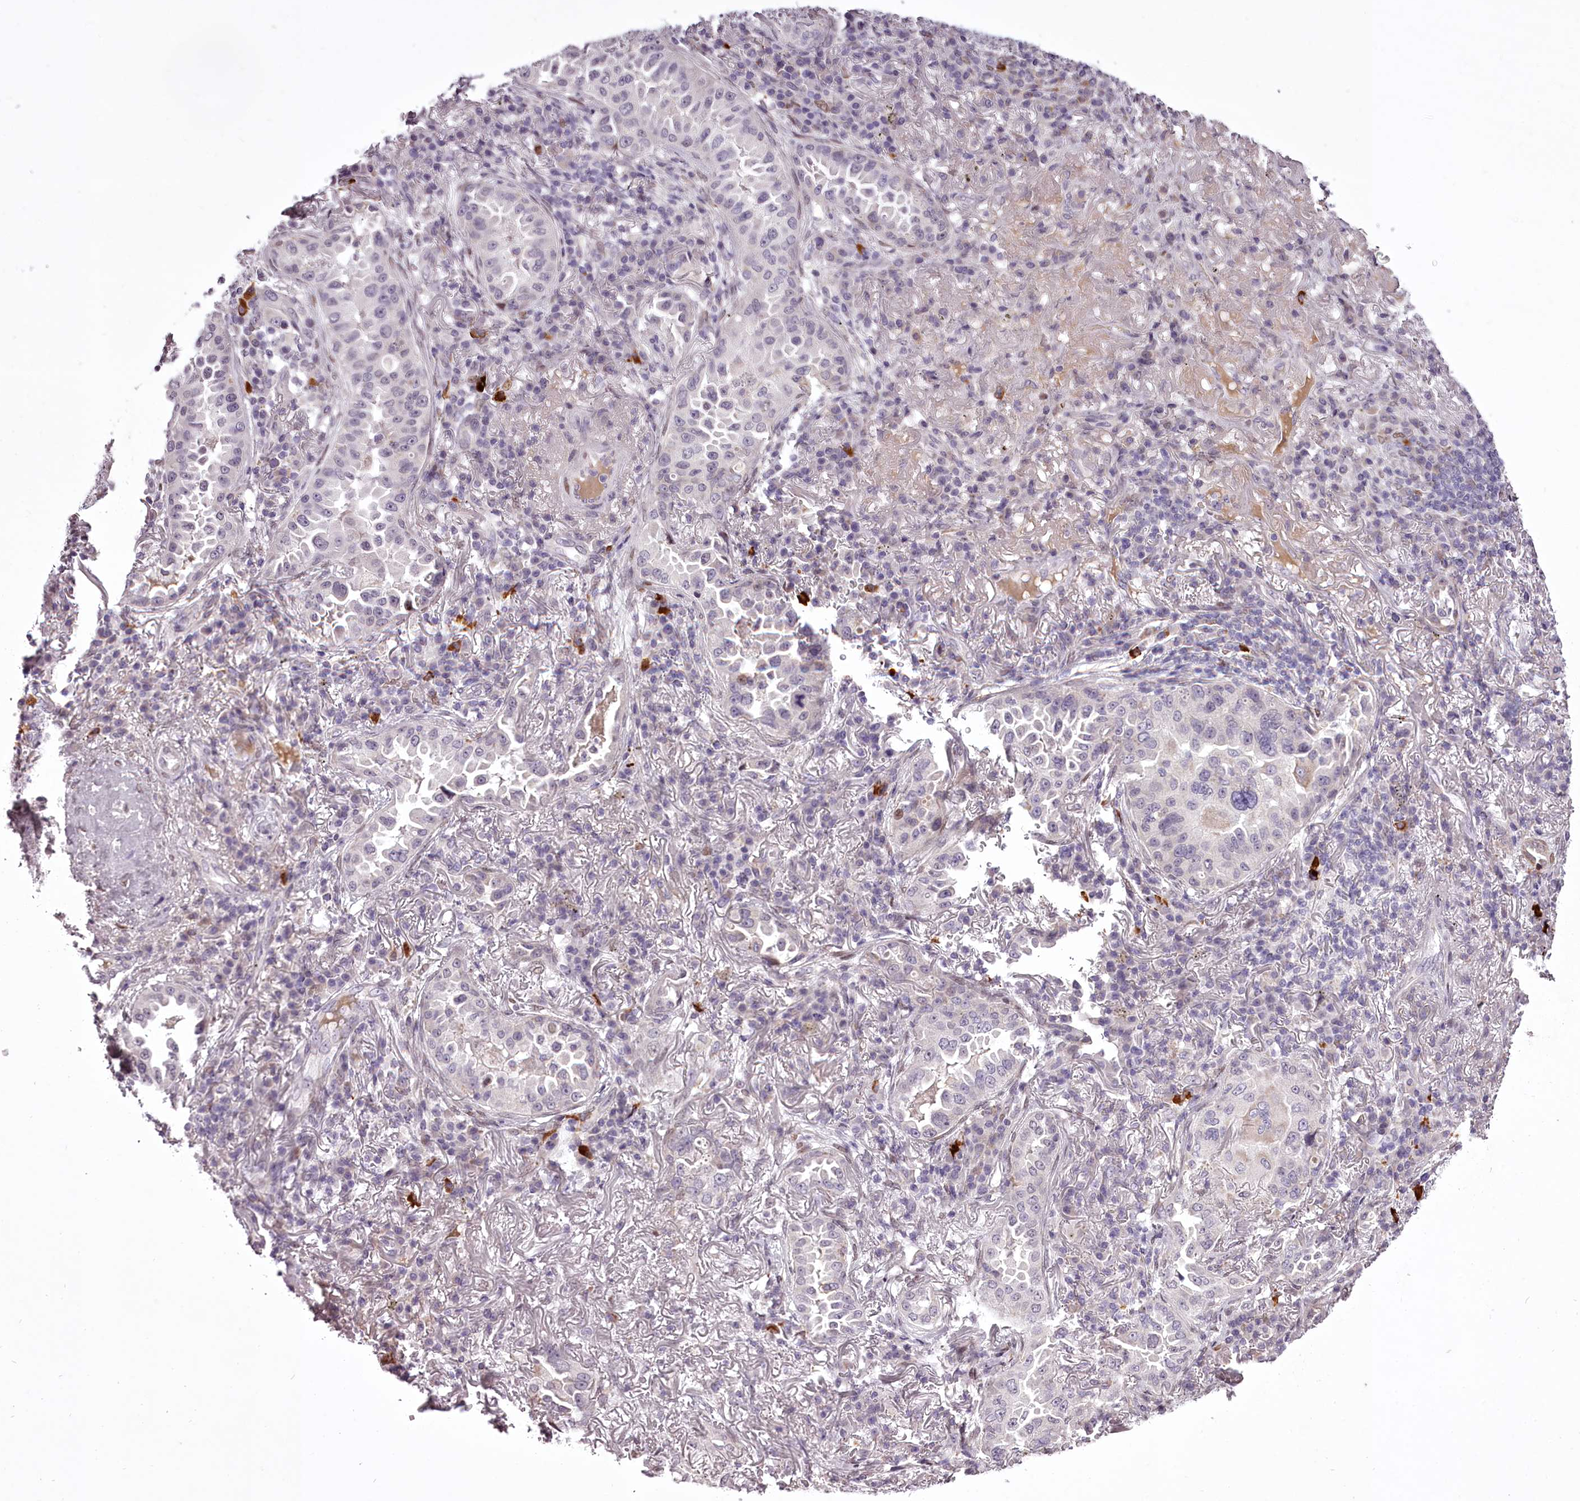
{"staining": {"intensity": "negative", "quantity": "none", "location": "none"}, "tissue": "lung cancer", "cell_type": "Tumor cells", "image_type": "cancer", "snomed": [{"axis": "morphology", "description": "Adenocarcinoma, NOS"}, {"axis": "topography", "description": "Lung"}], "caption": "Tumor cells show no significant protein expression in adenocarcinoma (lung).", "gene": "C1orf56", "patient": {"sex": "female", "age": 69}}